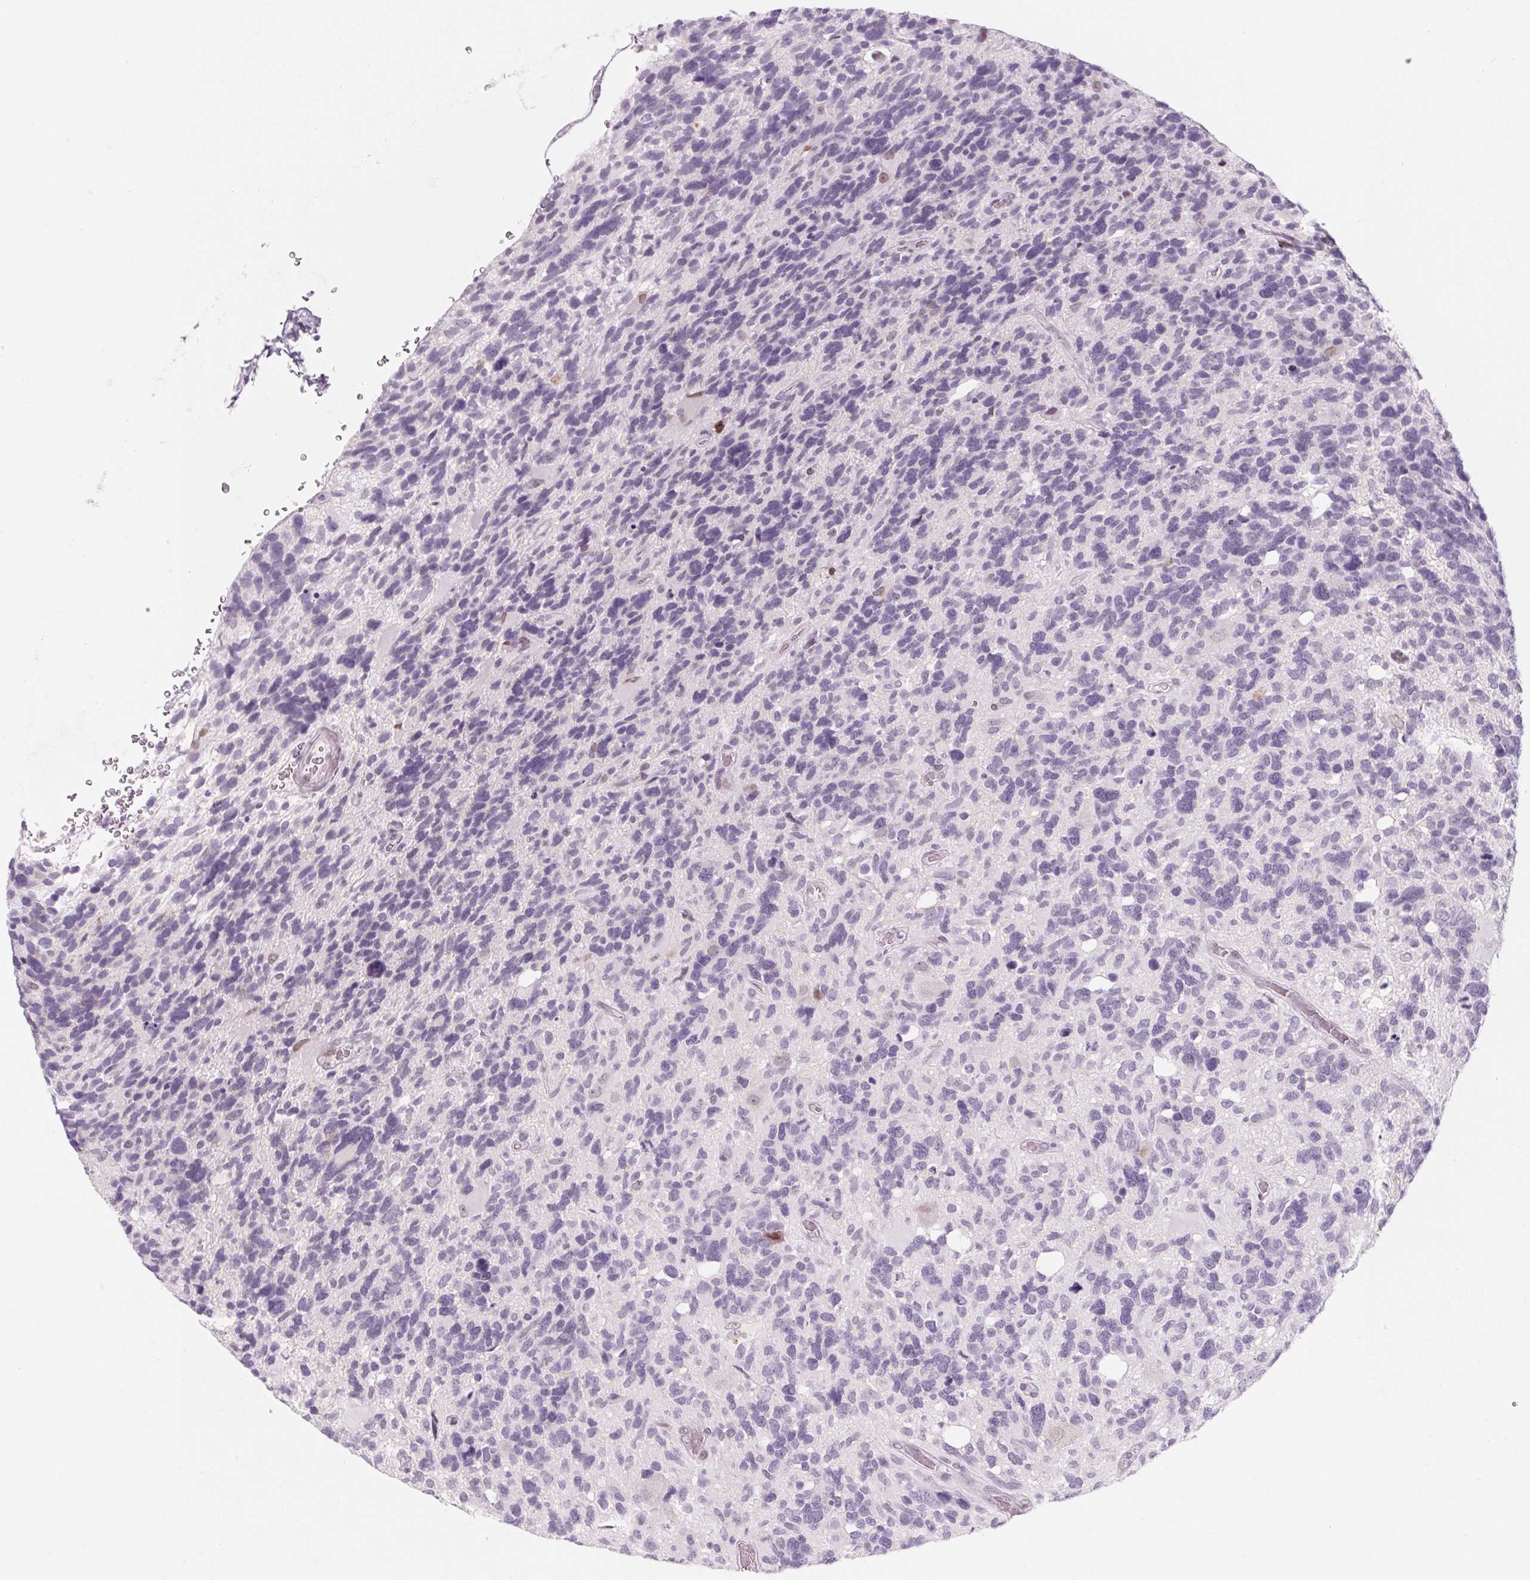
{"staining": {"intensity": "negative", "quantity": "none", "location": "none"}, "tissue": "glioma", "cell_type": "Tumor cells", "image_type": "cancer", "snomed": [{"axis": "morphology", "description": "Glioma, malignant, High grade"}, {"axis": "topography", "description": "Brain"}], "caption": "Tumor cells are negative for brown protein staining in glioma. (DAB (3,3'-diaminobenzidine) immunohistochemistry (IHC) with hematoxylin counter stain).", "gene": "KCNQ2", "patient": {"sex": "male", "age": 49}}